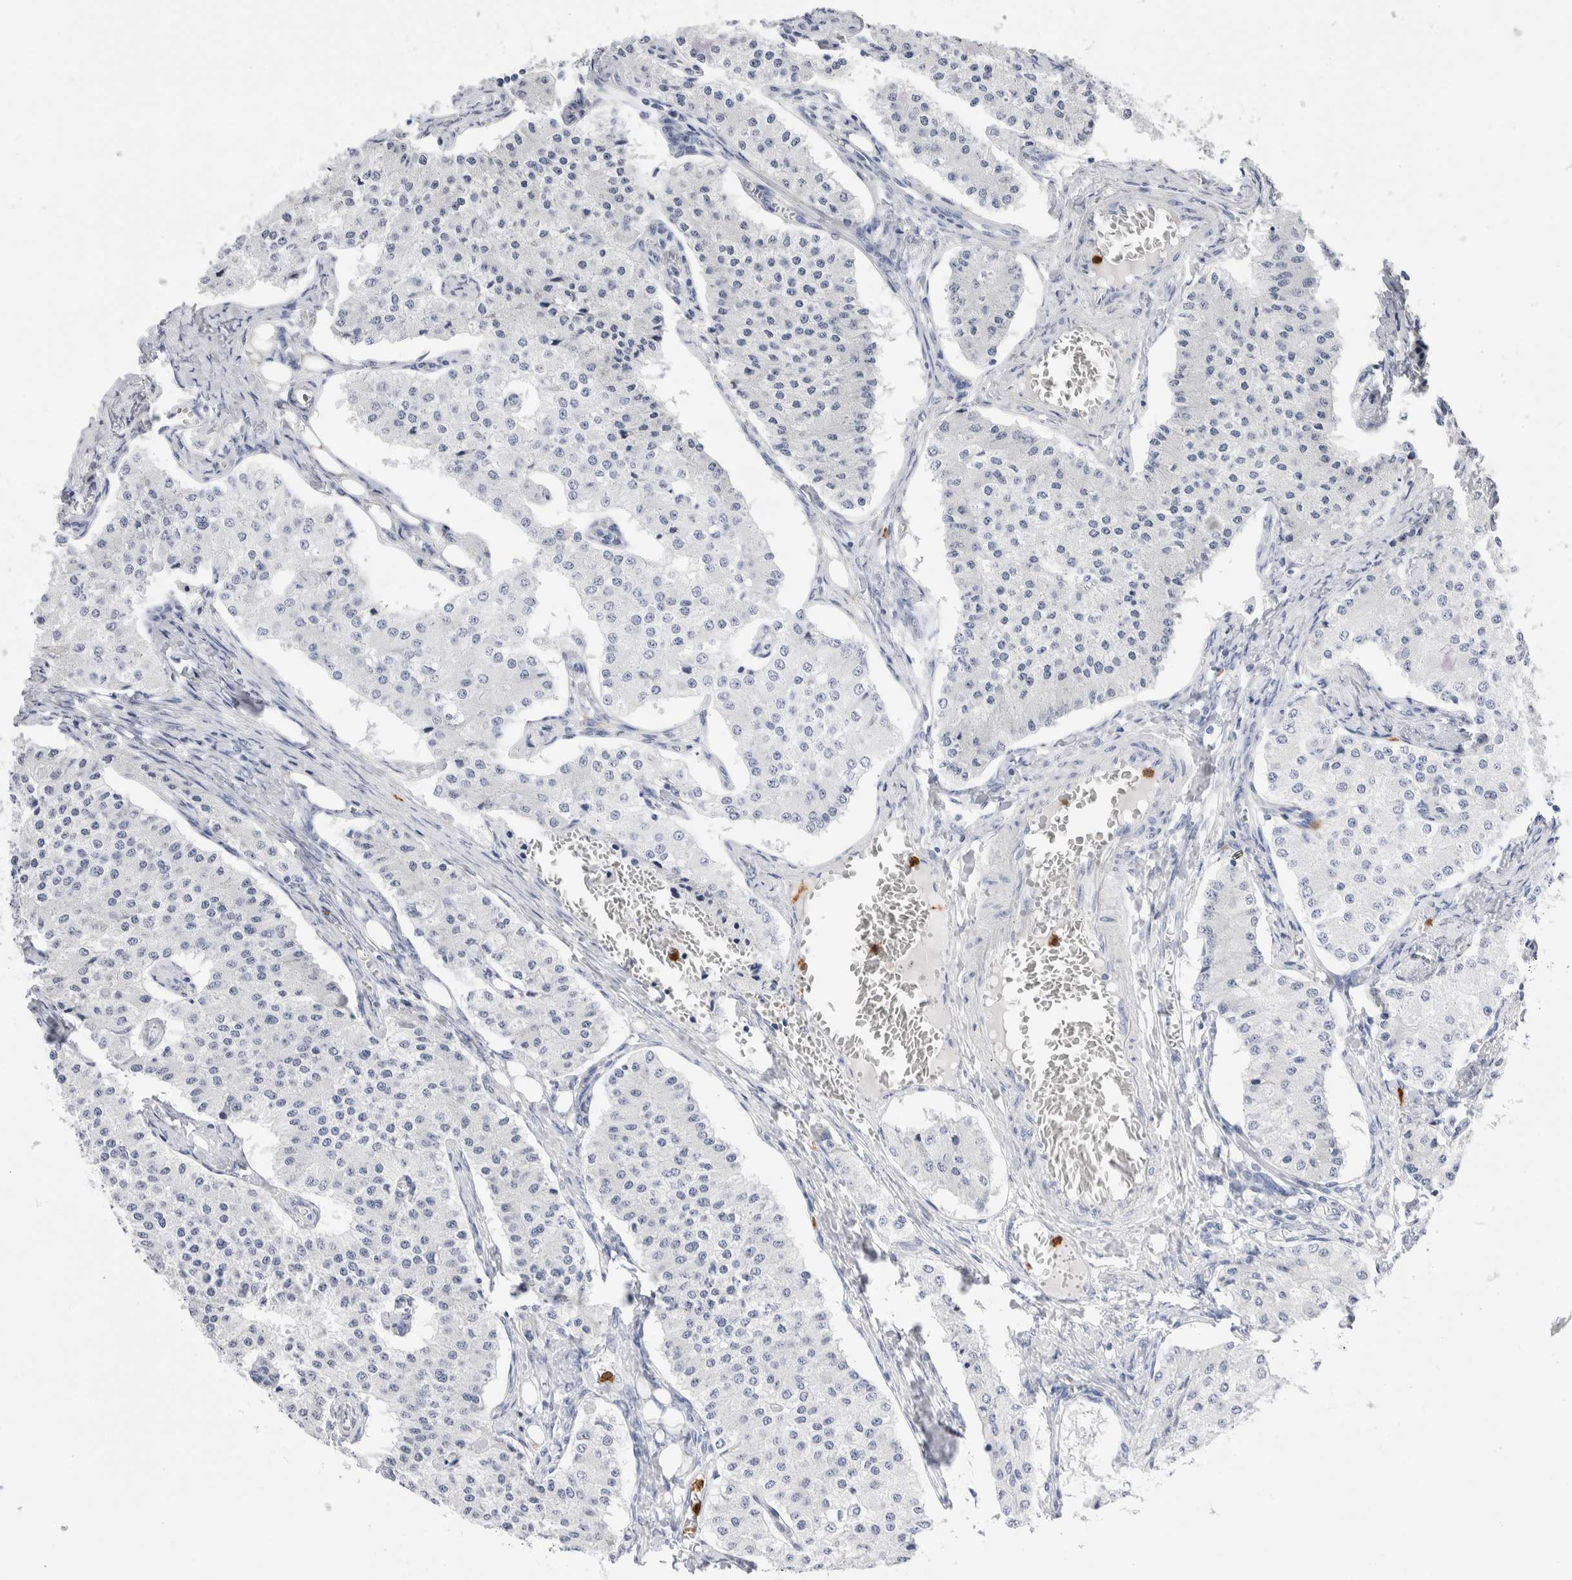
{"staining": {"intensity": "negative", "quantity": "none", "location": "none"}, "tissue": "carcinoid", "cell_type": "Tumor cells", "image_type": "cancer", "snomed": [{"axis": "morphology", "description": "Carcinoid, malignant, NOS"}, {"axis": "topography", "description": "Colon"}], "caption": "DAB (3,3'-diaminobenzidine) immunohistochemical staining of human carcinoid demonstrates no significant expression in tumor cells.", "gene": "SLC10A5", "patient": {"sex": "female", "age": 52}}